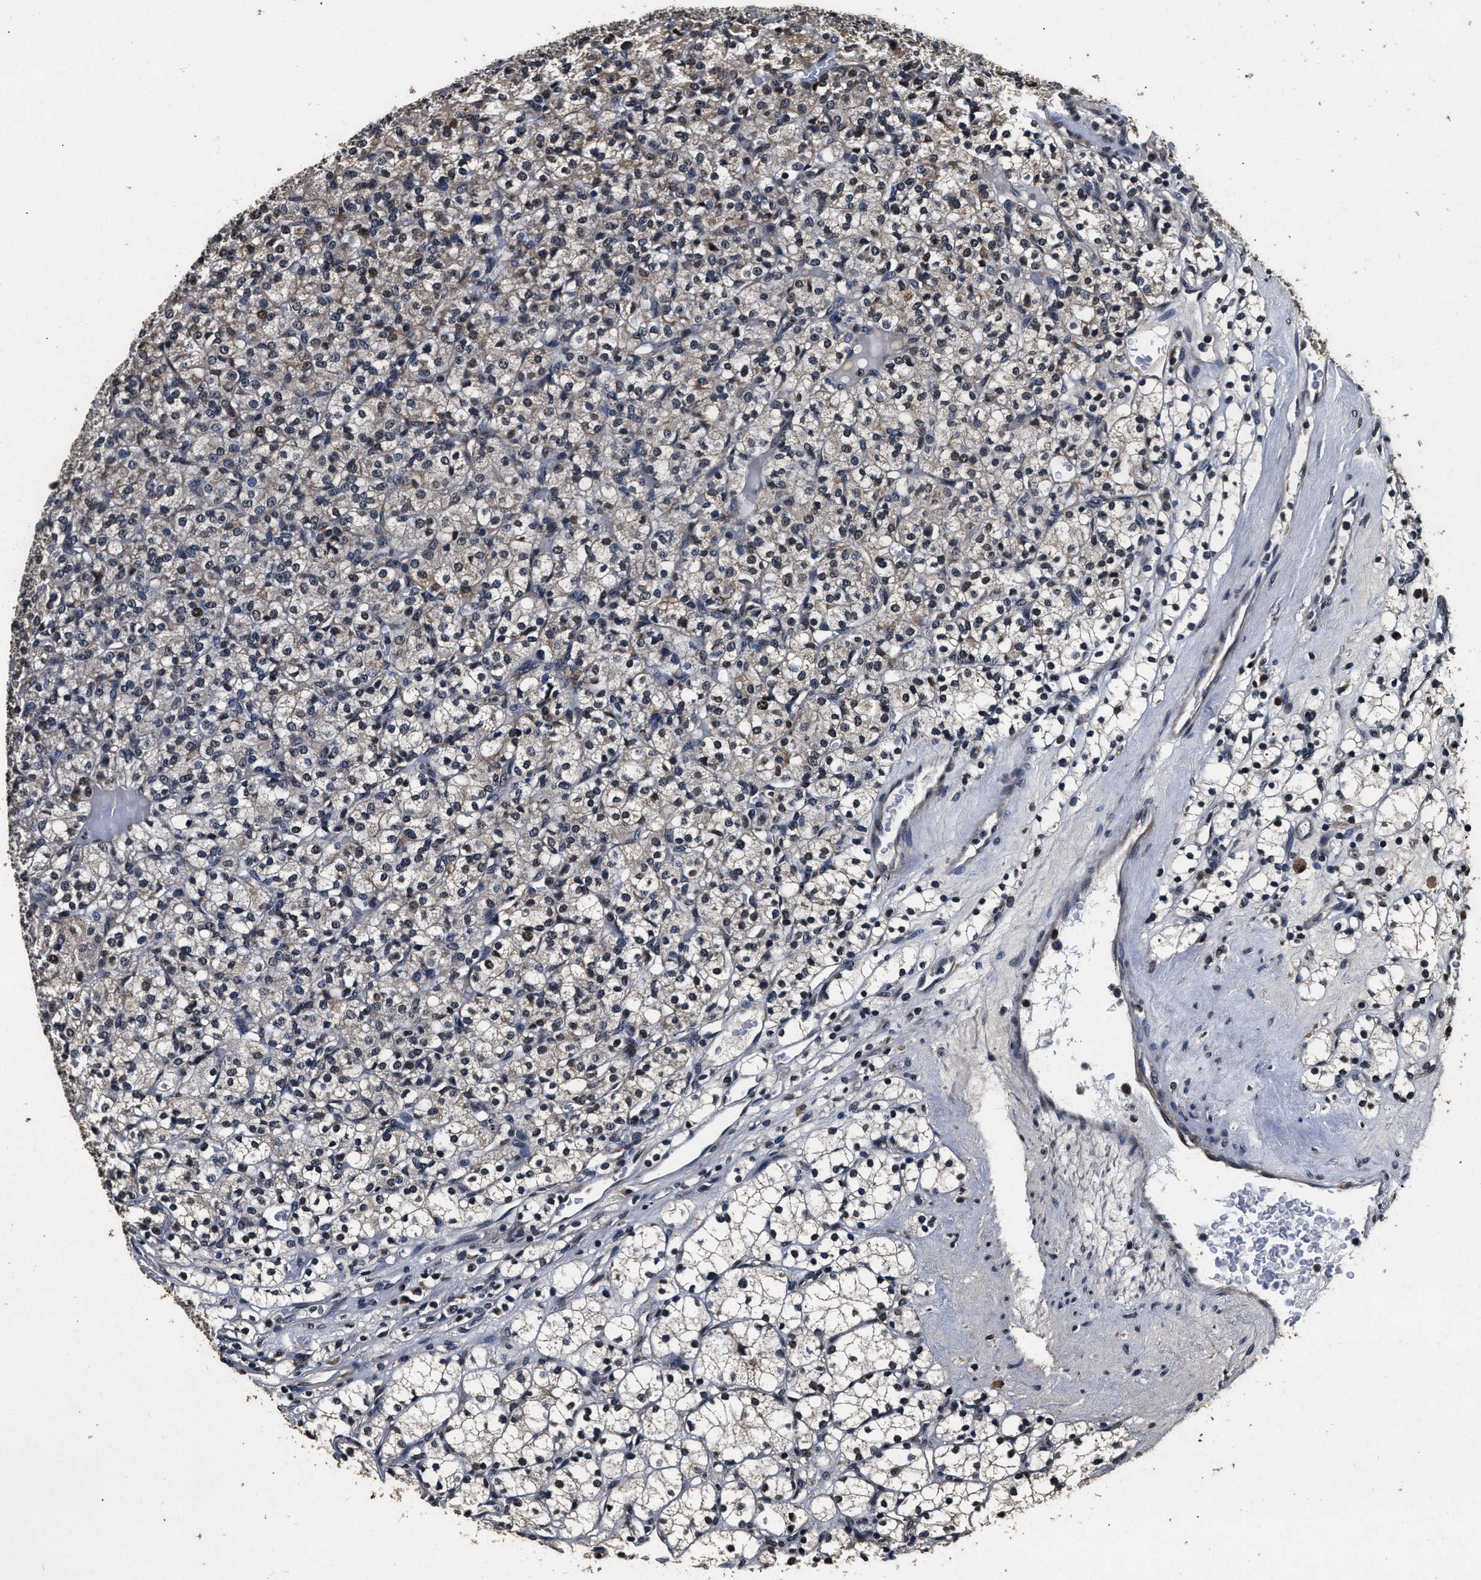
{"staining": {"intensity": "moderate", "quantity": "<25%", "location": "cytoplasmic/membranous"}, "tissue": "renal cancer", "cell_type": "Tumor cells", "image_type": "cancer", "snomed": [{"axis": "morphology", "description": "Adenocarcinoma, NOS"}, {"axis": "topography", "description": "Kidney"}], "caption": "Tumor cells demonstrate moderate cytoplasmic/membranous expression in approximately <25% of cells in renal adenocarcinoma.", "gene": "CSTF1", "patient": {"sex": "male", "age": 77}}